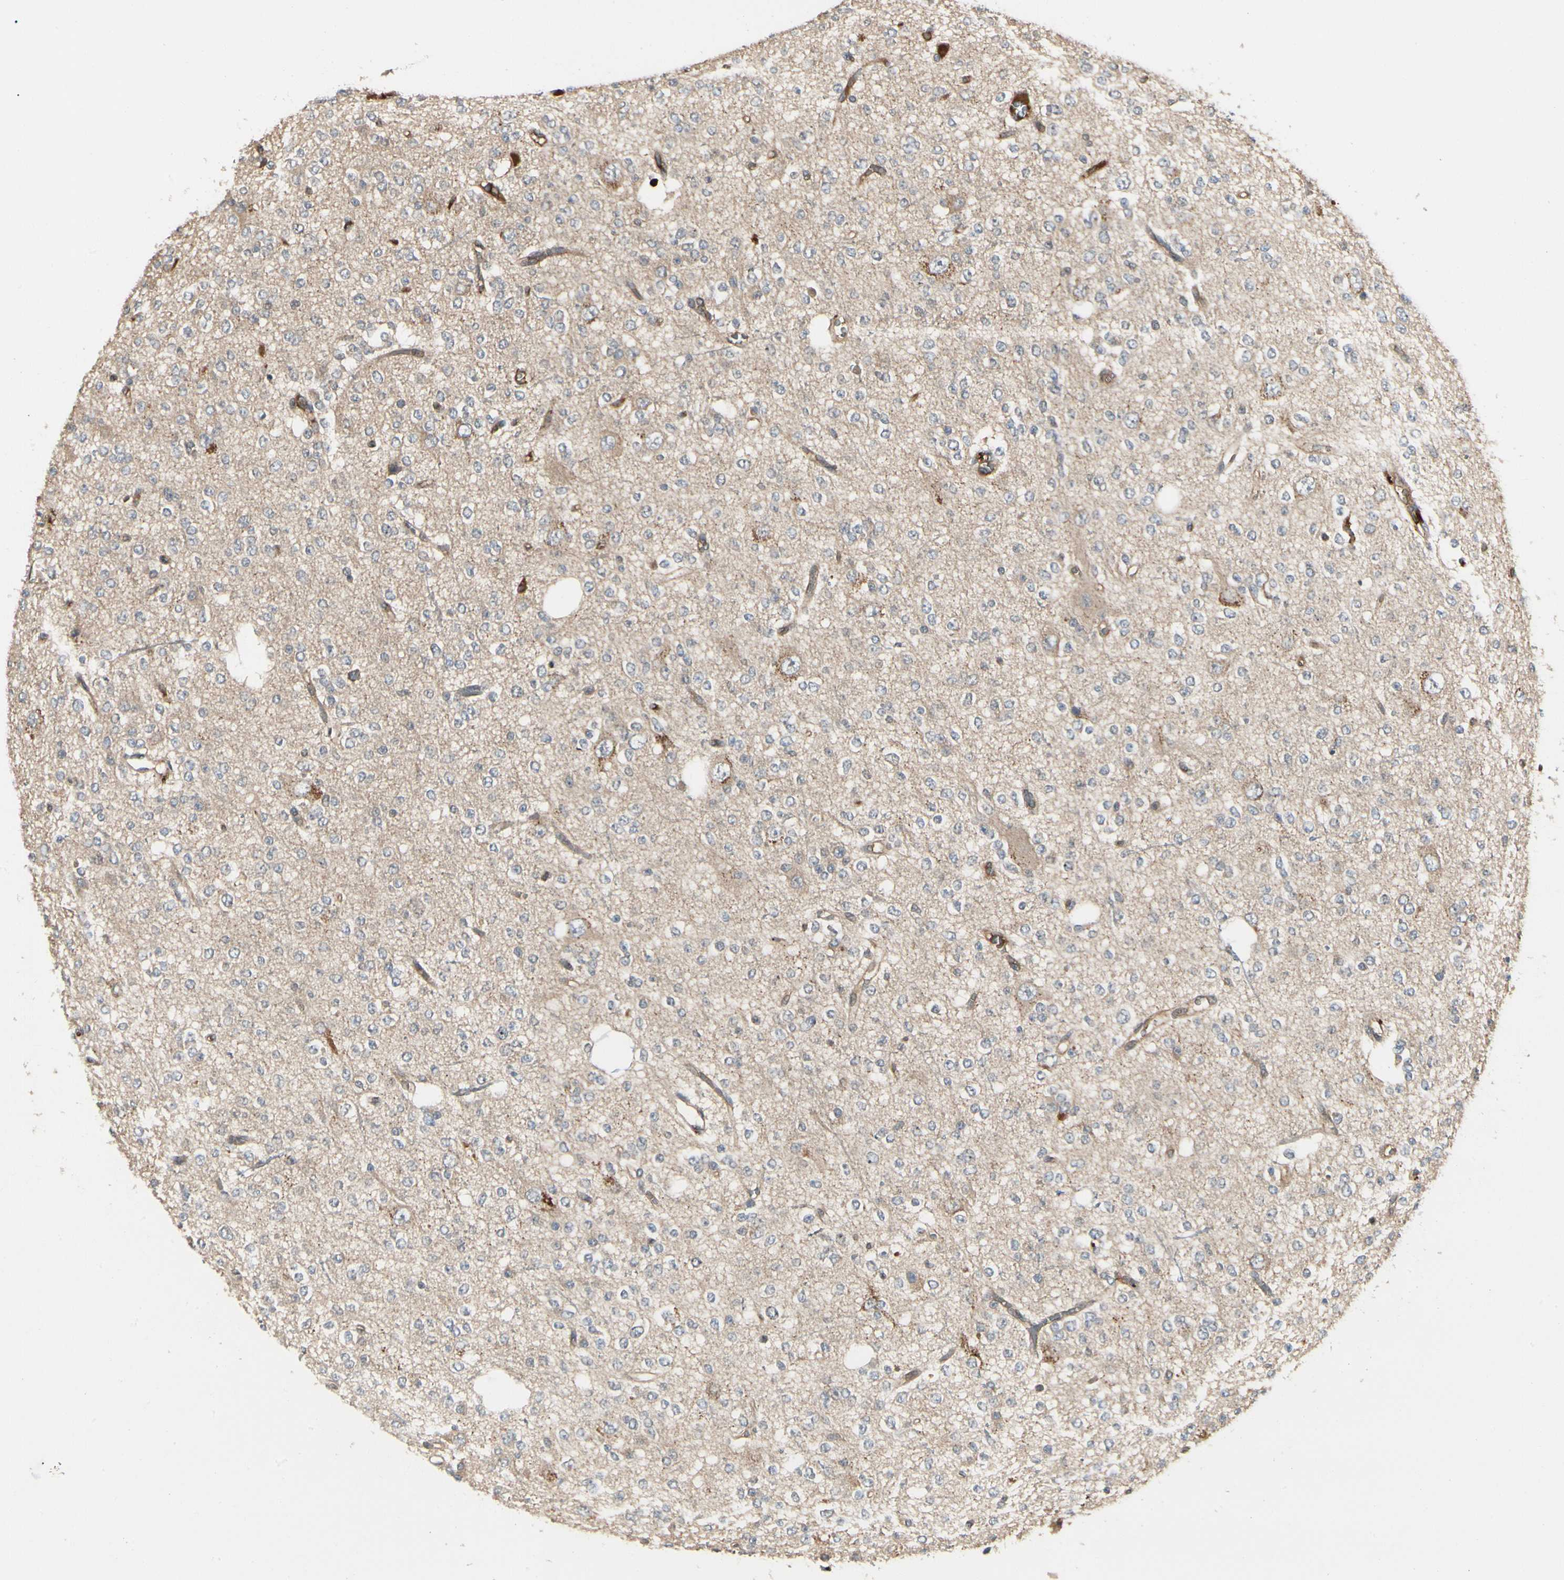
{"staining": {"intensity": "weak", "quantity": "<25%", "location": "cytoplasmic/membranous"}, "tissue": "glioma", "cell_type": "Tumor cells", "image_type": "cancer", "snomed": [{"axis": "morphology", "description": "Glioma, malignant, Low grade"}, {"axis": "topography", "description": "Brain"}], "caption": "Human malignant glioma (low-grade) stained for a protein using immunohistochemistry displays no positivity in tumor cells.", "gene": "RNF14", "patient": {"sex": "male", "age": 38}}